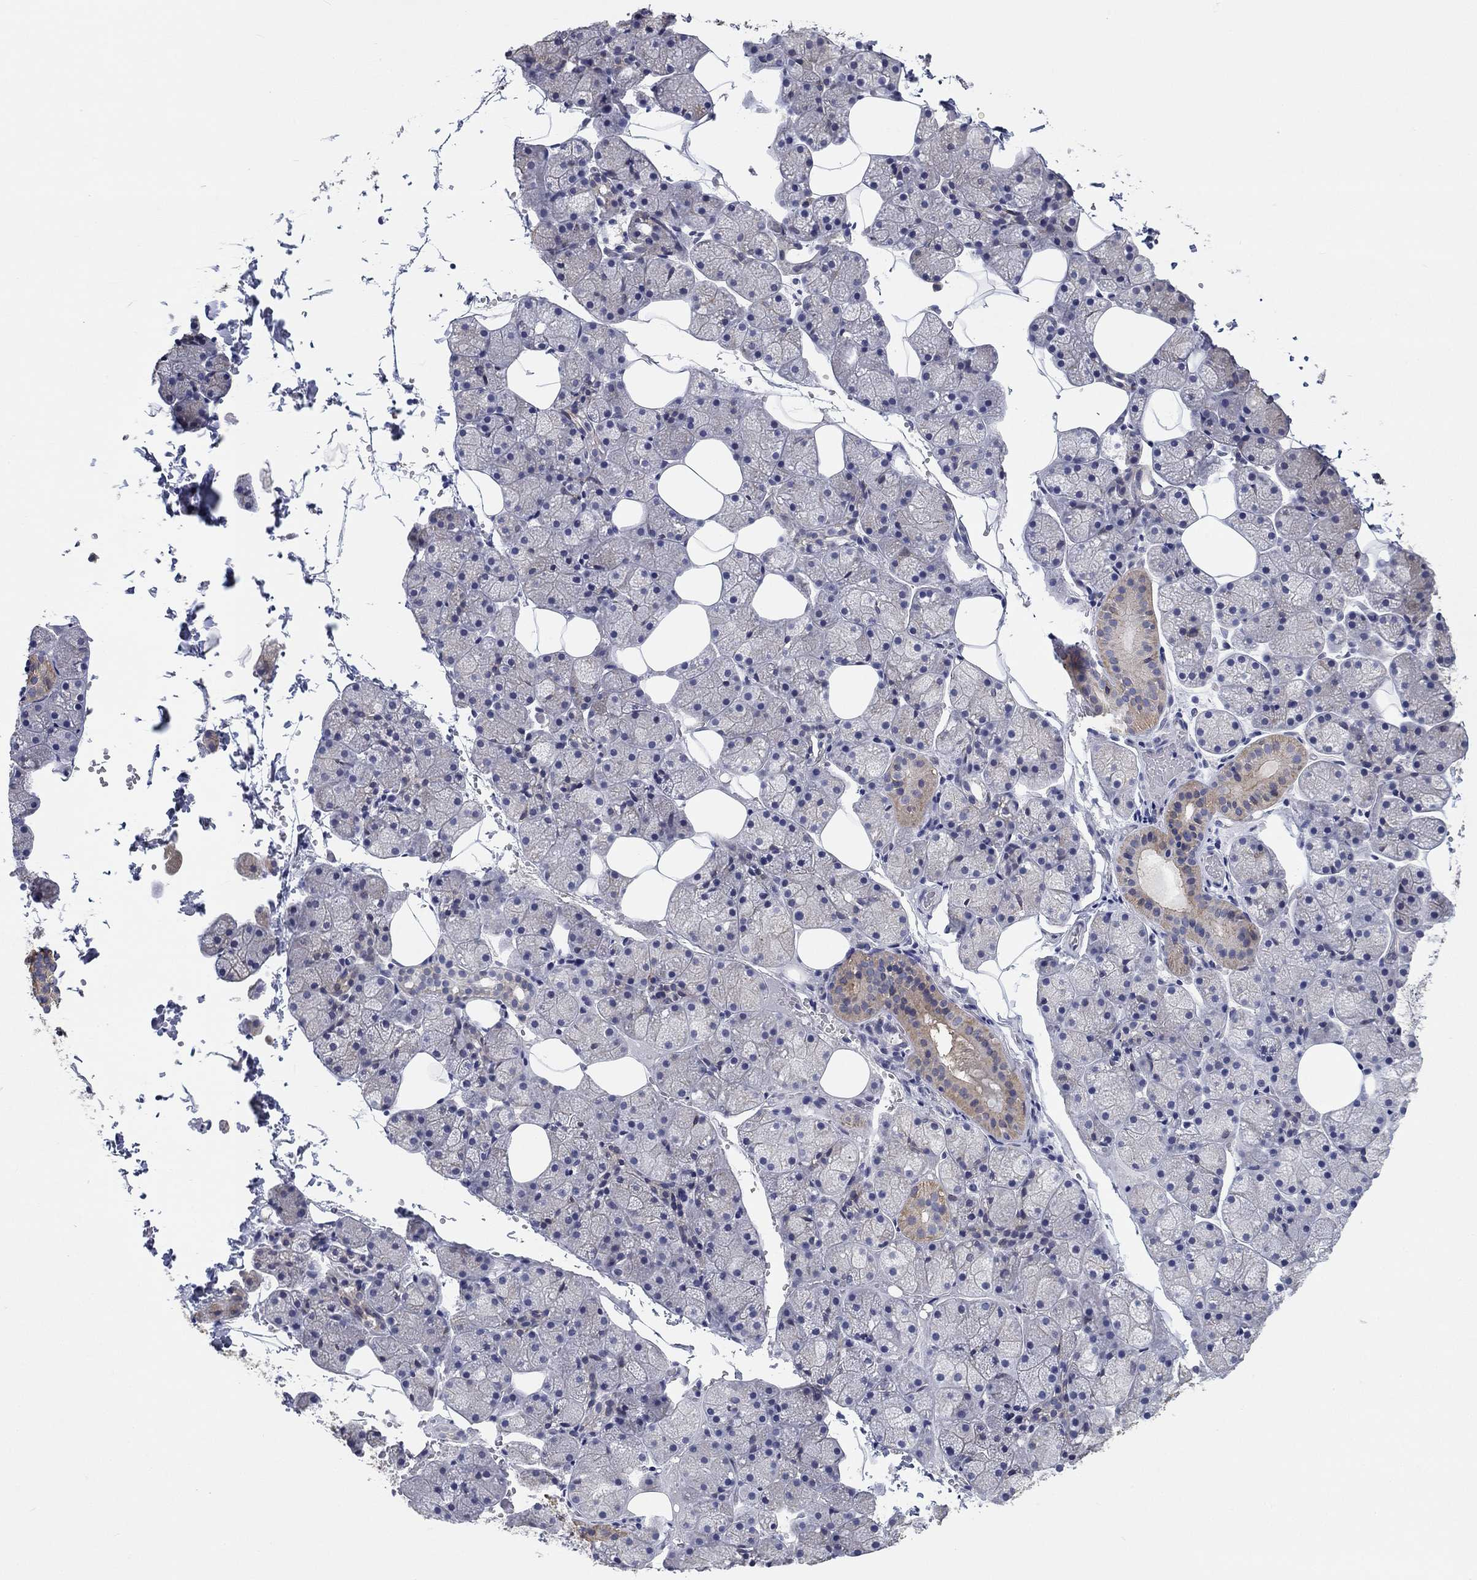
{"staining": {"intensity": "weak", "quantity": "<25%", "location": "cytoplasmic/membranous"}, "tissue": "salivary gland", "cell_type": "Glandular cells", "image_type": "normal", "snomed": [{"axis": "morphology", "description": "Normal tissue, NOS"}, {"axis": "topography", "description": "Salivary gland"}], "caption": "The image reveals no staining of glandular cells in benign salivary gland. The staining was performed using DAB (3,3'-diaminobenzidine) to visualize the protein expression in brown, while the nuclei were stained in blue with hematoxylin (Magnification: 20x).", "gene": "PRC1", "patient": {"sex": "male", "age": 38}}